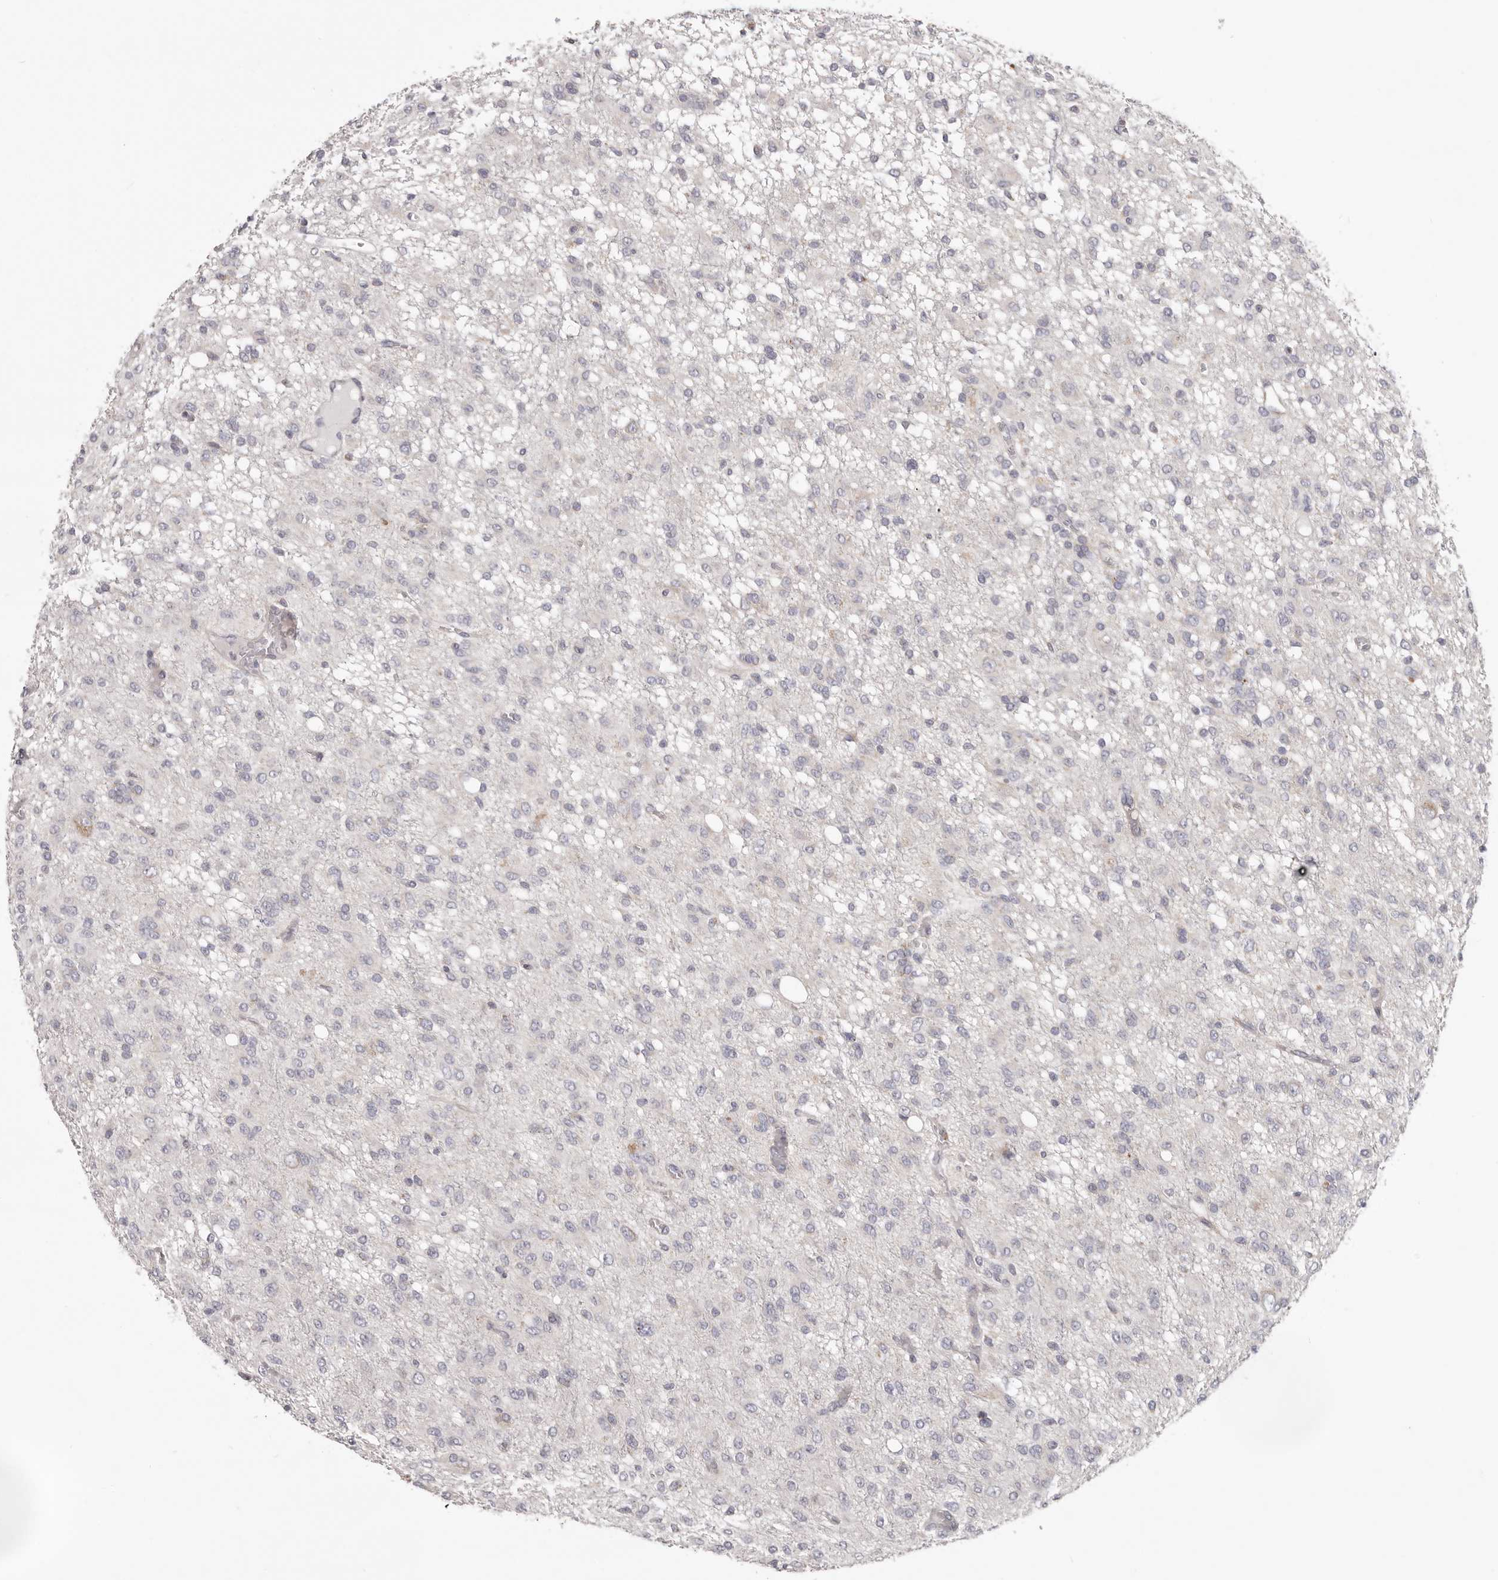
{"staining": {"intensity": "negative", "quantity": "none", "location": "none"}, "tissue": "glioma", "cell_type": "Tumor cells", "image_type": "cancer", "snomed": [{"axis": "morphology", "description": "Glioma, malignant, High grade"}, {"axis": "topography", "description": "Brain"}], "caption": "DAB (3,3'-diaminobenzidine) immunohistochemical staining of human high-grade glioma (malignant) demonstrates no significant positivity in tumor cells. (DAB immunohistochemistry with hematoxylin counter stain).", "gene": "MRPS10", "patient": {"sex": "female", "age": 59}}